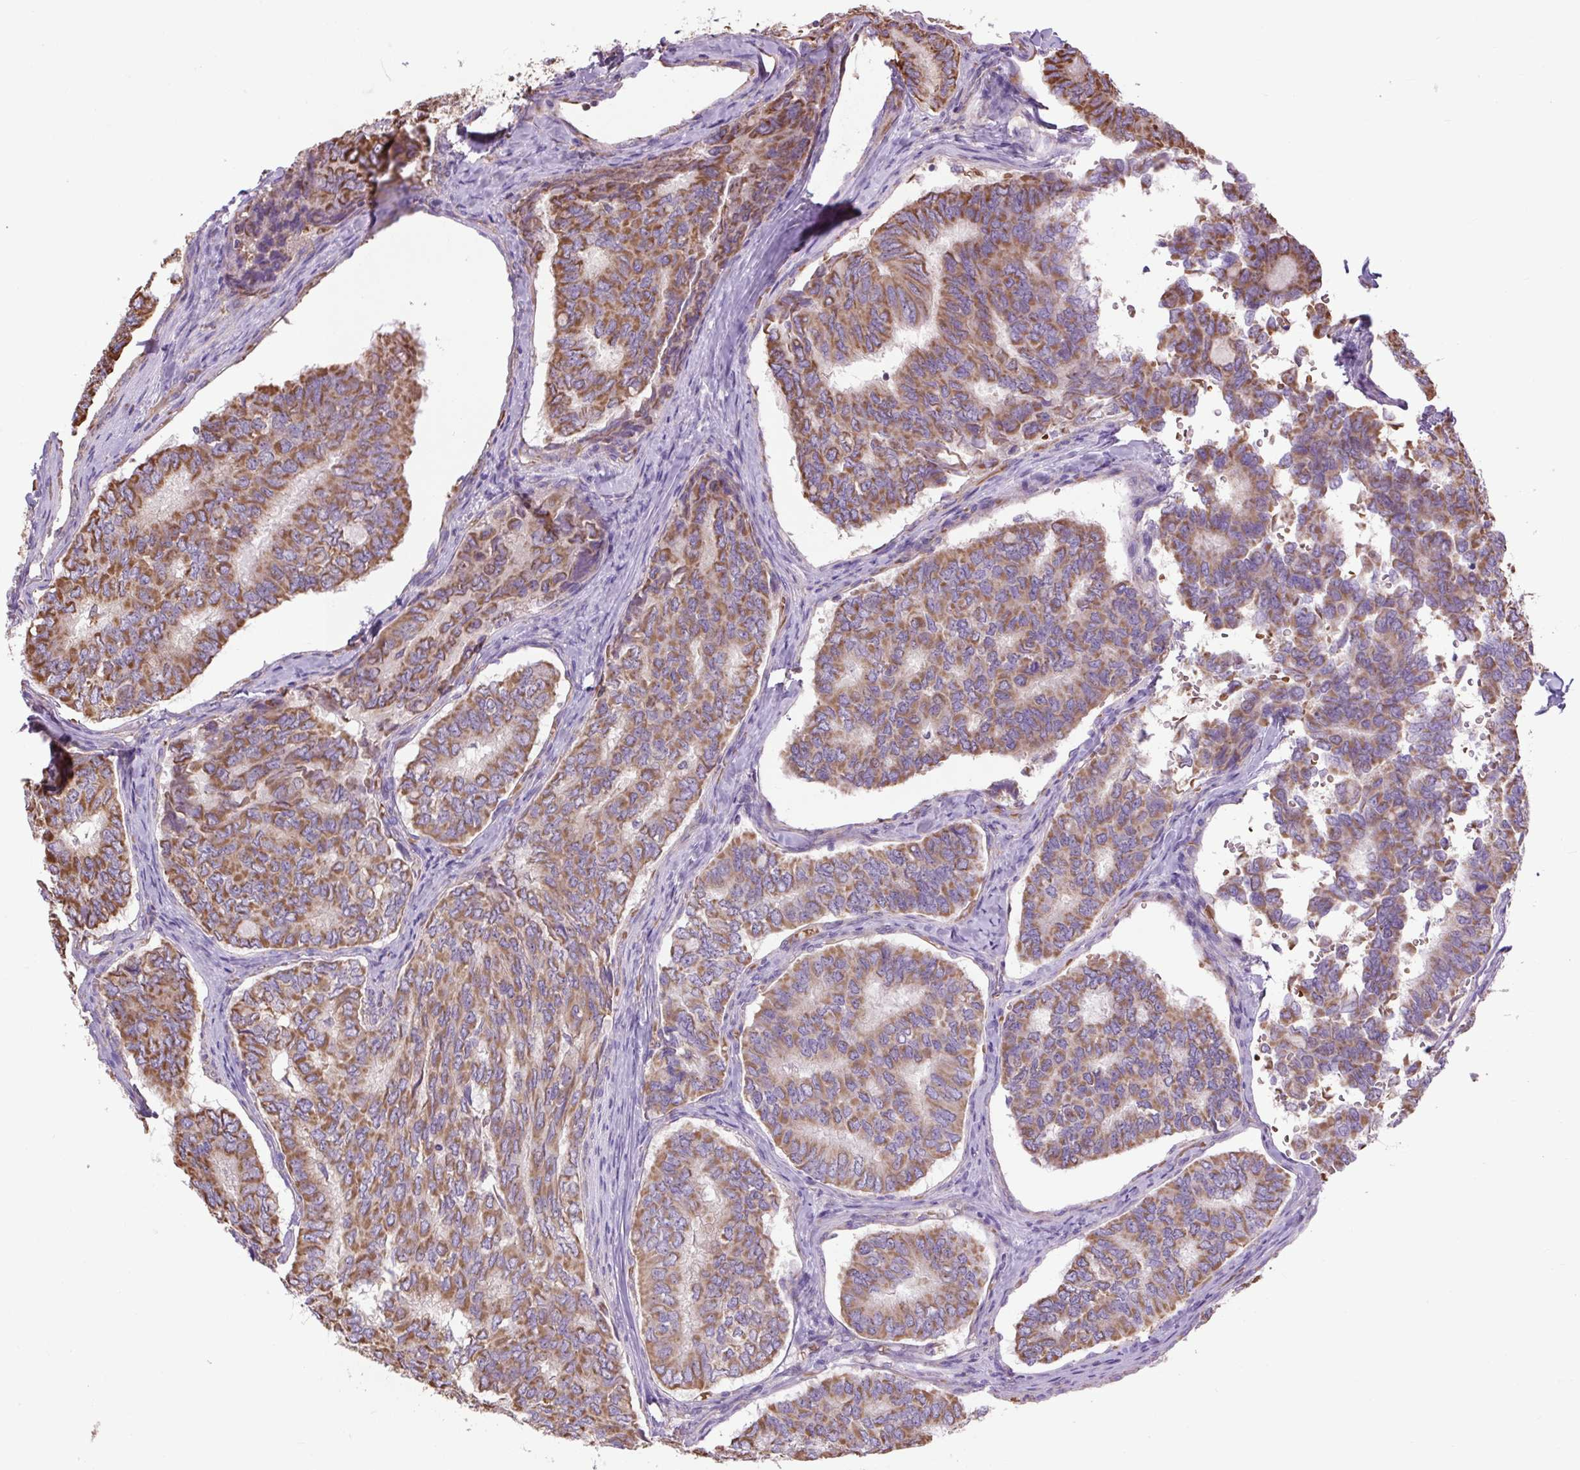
{"staining": {"intensity": "moderate", "quantity": ">75%", "location": "cytoplasmic/membranous"}, "tissue": "thyroid cancer", "cell_type": "Tumor cells", "image_type": "cancer", "snomed": [{"axis": "morphology", "description": "Papillary adenocarcinoma, NOS"}, {"axis": "topography", "description": "Thyroid gland"}], "caption": "A photomicrograph of thyroid cancer stained for a protein reveals moderate cytoplasmic/membranous brown staining in tumor cells.", "gene": "PLCG1", "patient": {"sex": "female", "age": 35}}